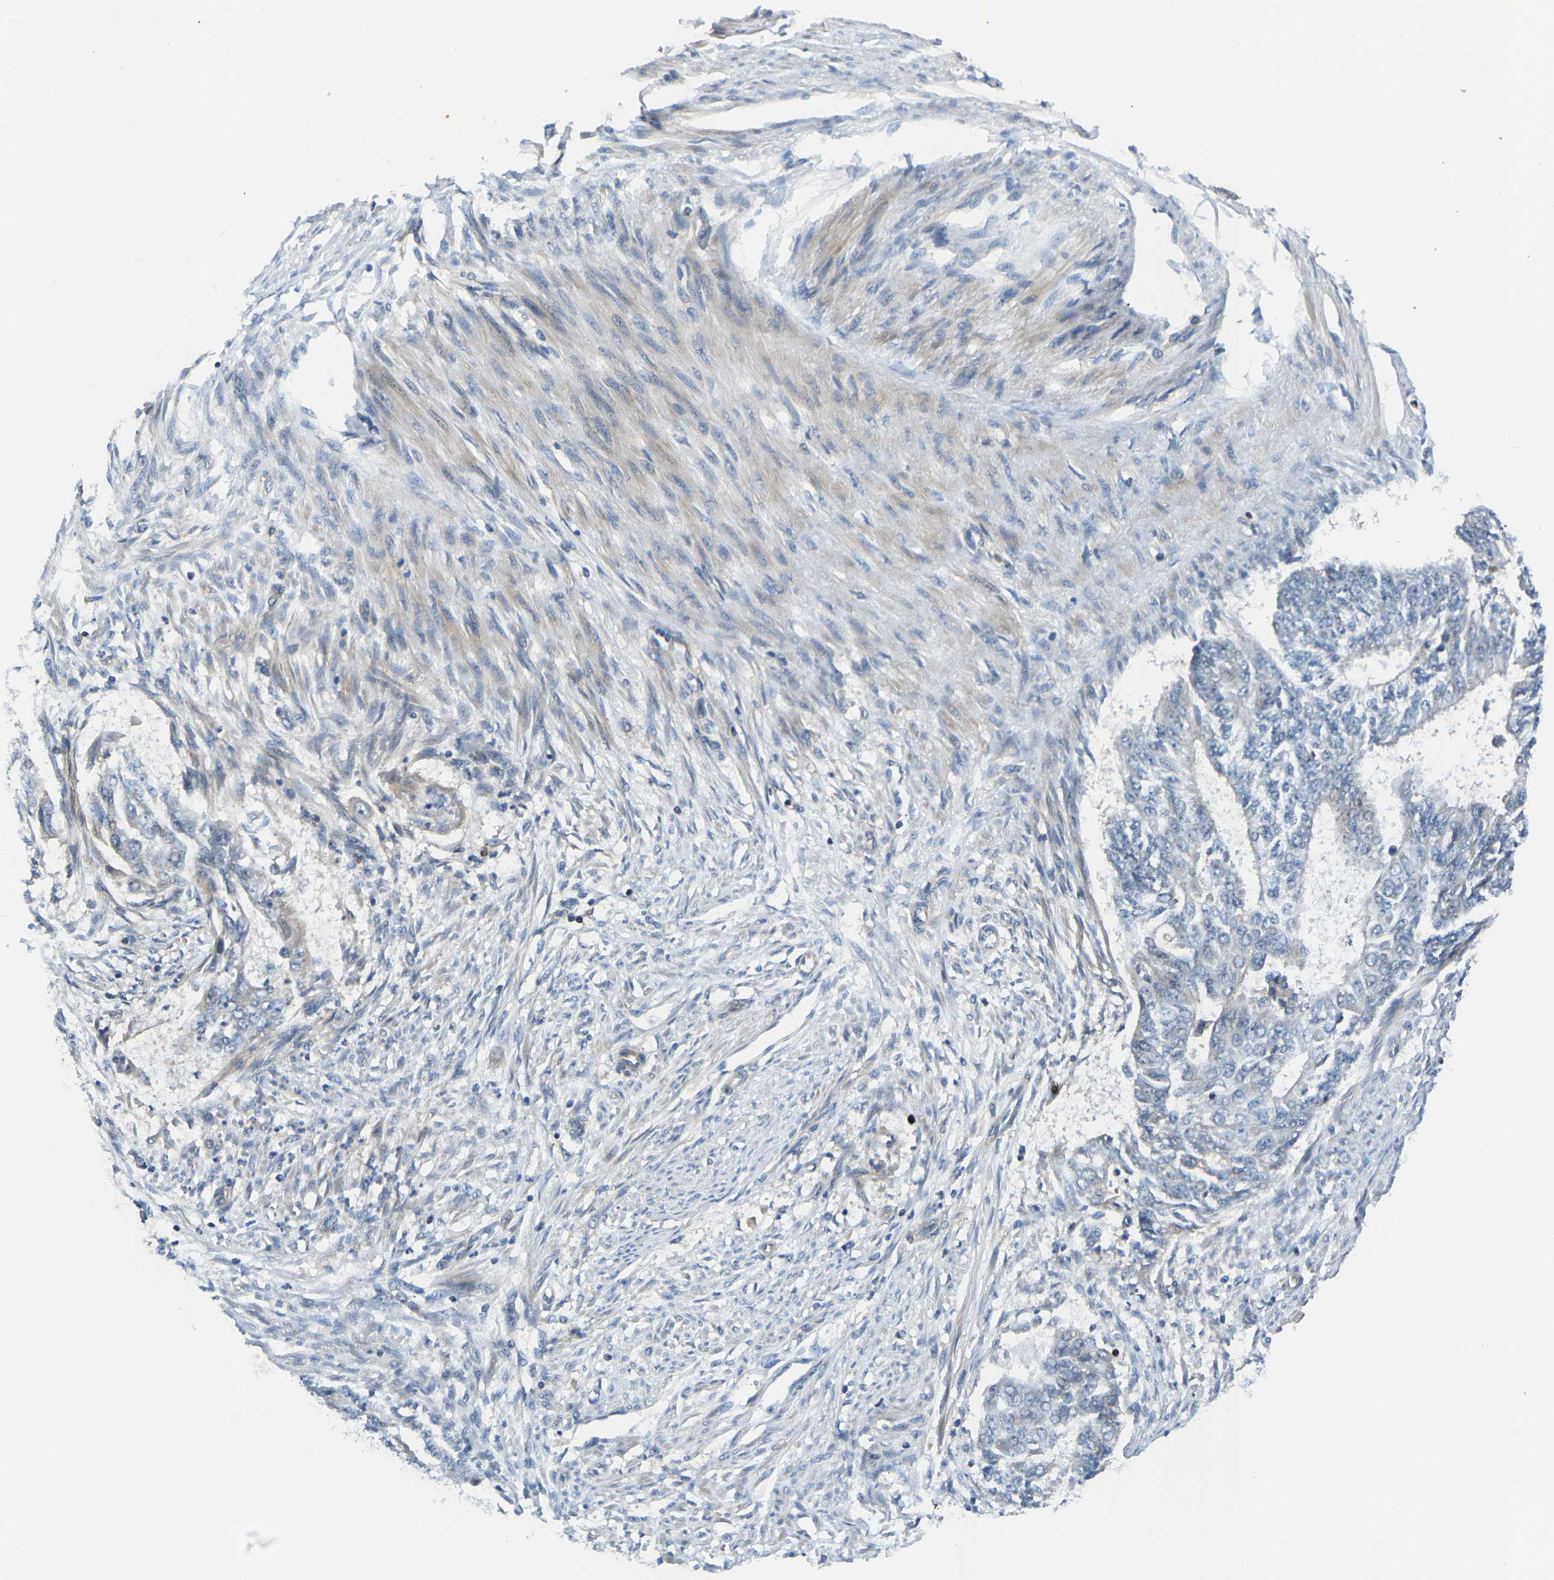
{"staining": {"intensity": "negative", "quantity": "none", "location": "none"}, "tissue": "endometrial cancer", "cell_type": "Tumor cells", "image_type": "cancer", "snomed": [{"axis": "morphology", "description": "Adenocarcinoma, NOS"}, {"axis": "topography", "description": "Endometrium"}], "caption": "High power microscopy image of an IHC micrograph of endometrial adenocarcinoma, revealing no significant staining in tumor cells.", "gene": "AGBL3", "patient": {"sex": "female", "age": 32}}